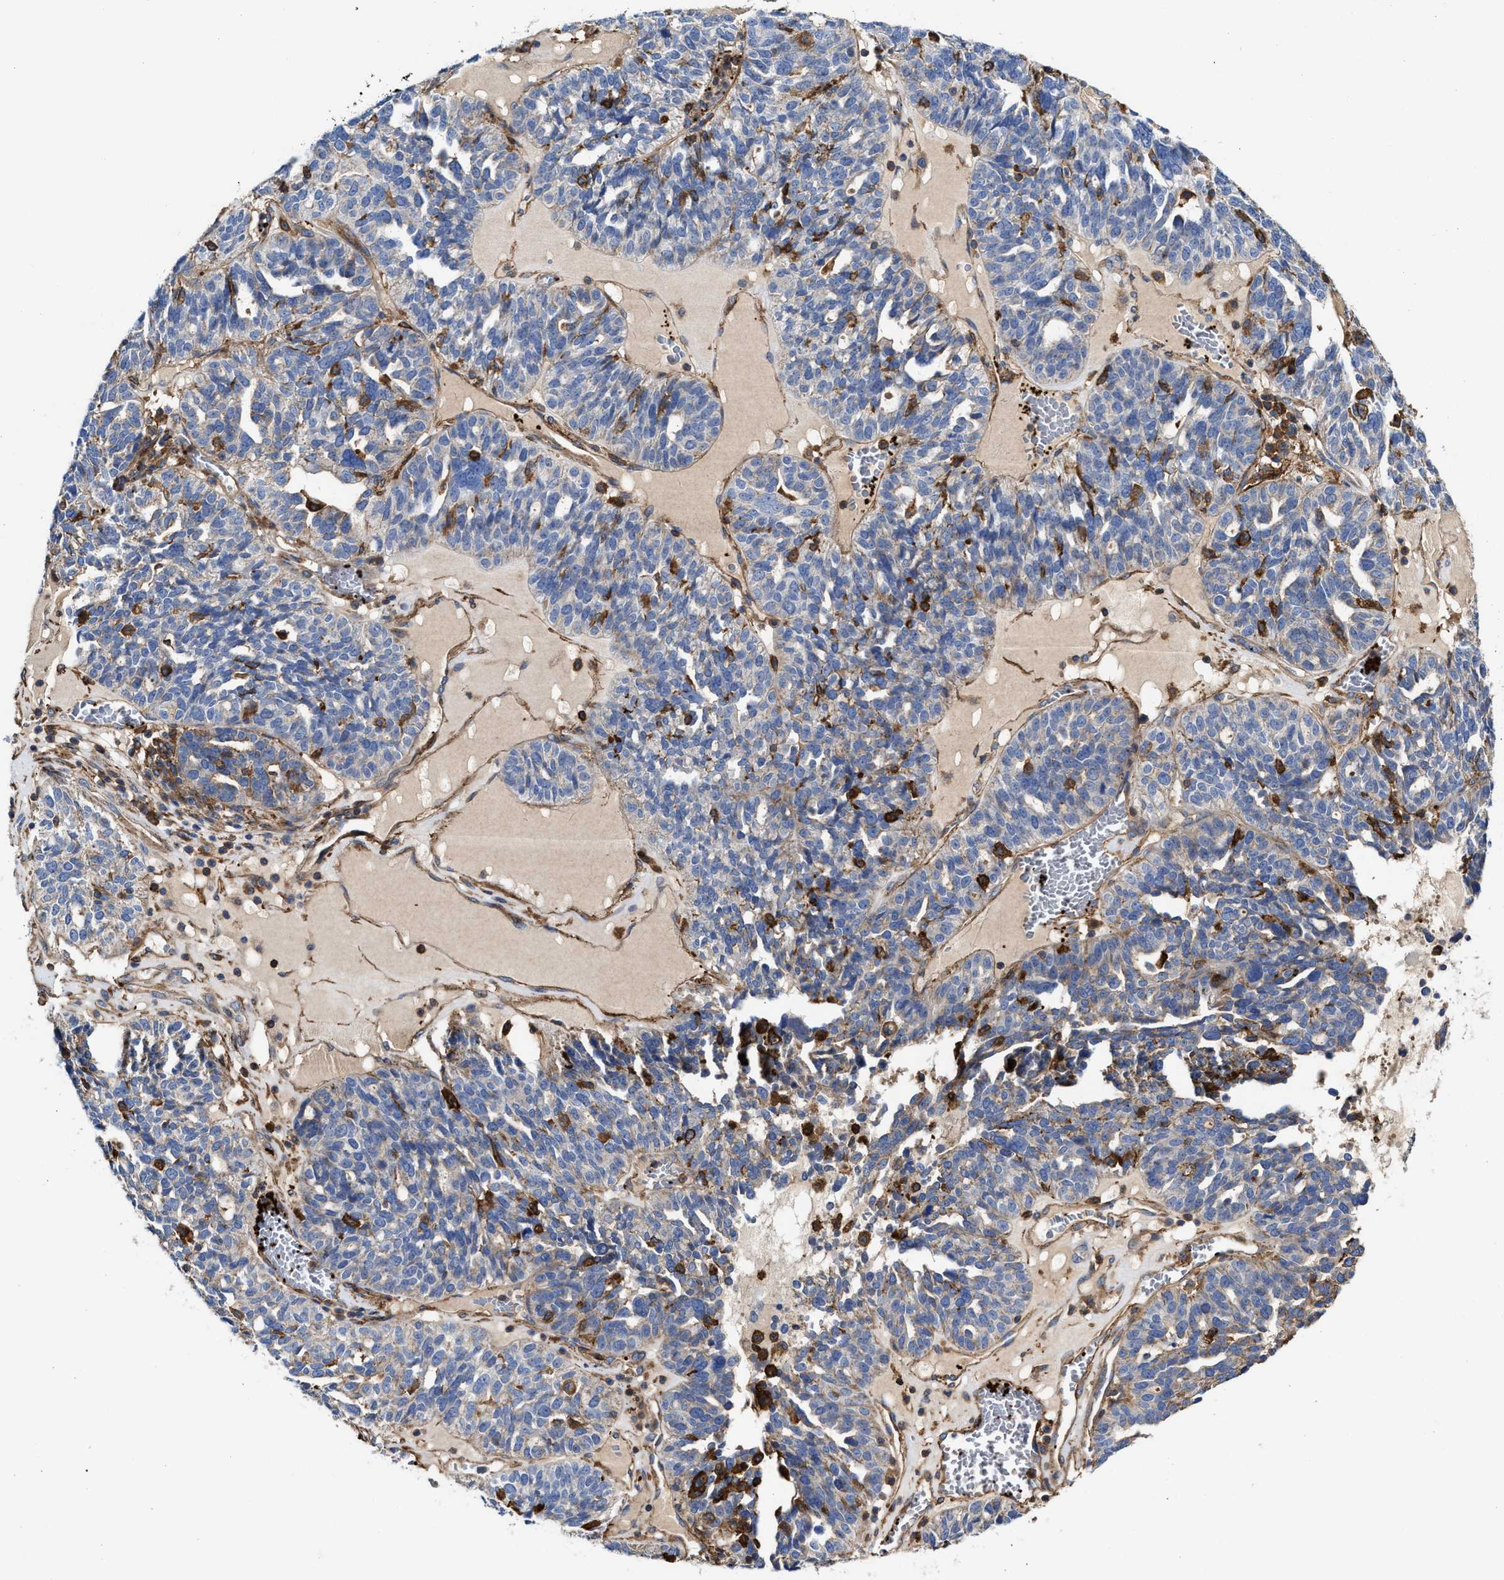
{"staining": {"intensity": "negative", "quantity": "none", "location": "none"}, "tissue": "ovarian cancer", "cell_type": "Tumor cells", "image_type": "cancer", "snomed": [{"axis": "morphology", "description": "Cystadenocarcinoma, serous, NOS"}, {"axis": "topography", "description": "Ovary"}], "caption": "Micrograph shows no protein expression in tumor cells of ovarian cancer (serous cystadenocarcinoma) tissue. (DAB (3,3'-diaminobenzidine) immunohistochemistry (IHC), high magnification).", "gene": "HS3ST5", "patient": {"sex": "female", "age": 59}}